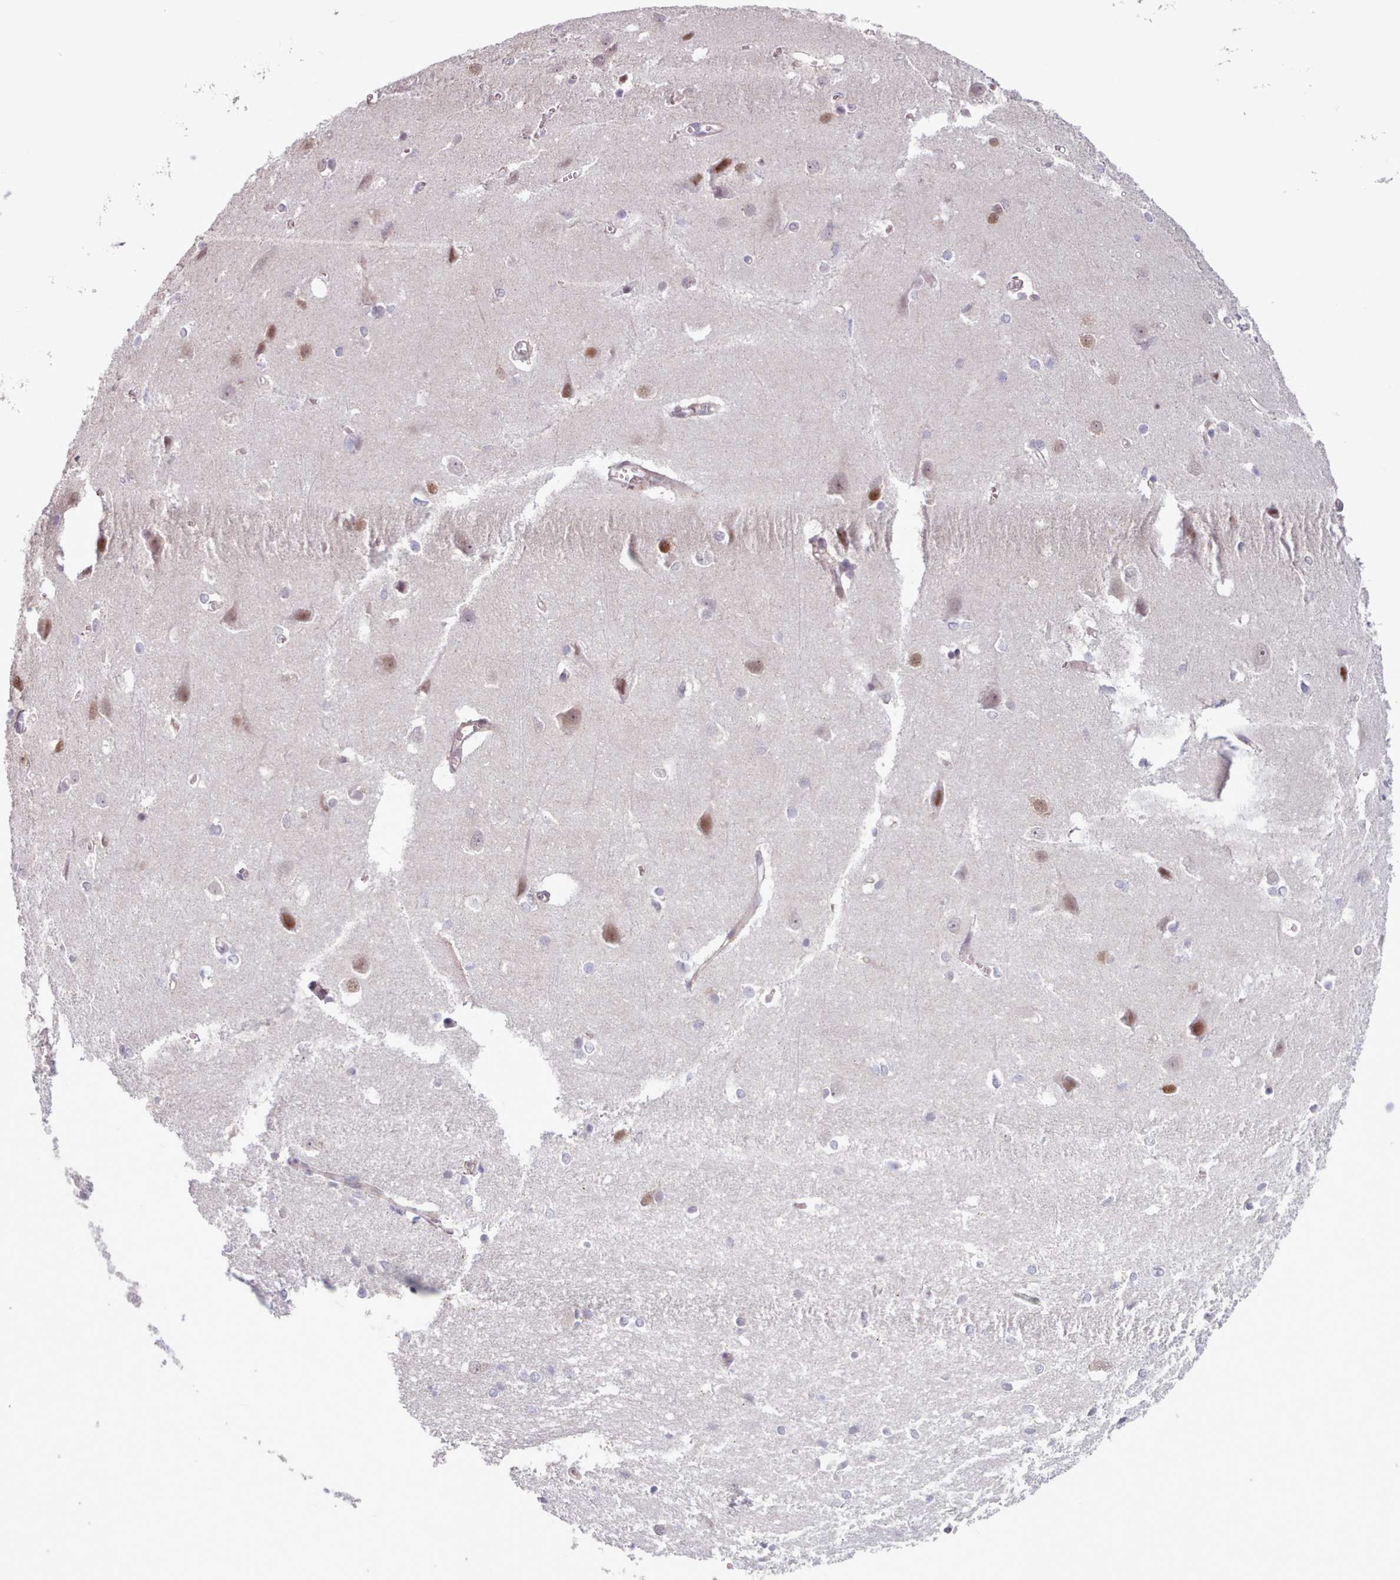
{"staining": {"intensity": "negative", "quantity": "none", "location": "none"}, "tissue": "cerebral cortex", "cell_type": "Endothelial cells", "image_type": "normal", "snomed": [{"axis": "morphology", "description": "Normal tissue, NOS"}, {"axis": "topography", "description": "Cerebral cortex"}], "caption": "The micrograph displays no staining of endothelial cells in benign cerebral cortex.", "gene": "KBTBD6", "patient": {"sex": "male", "age": 37}}